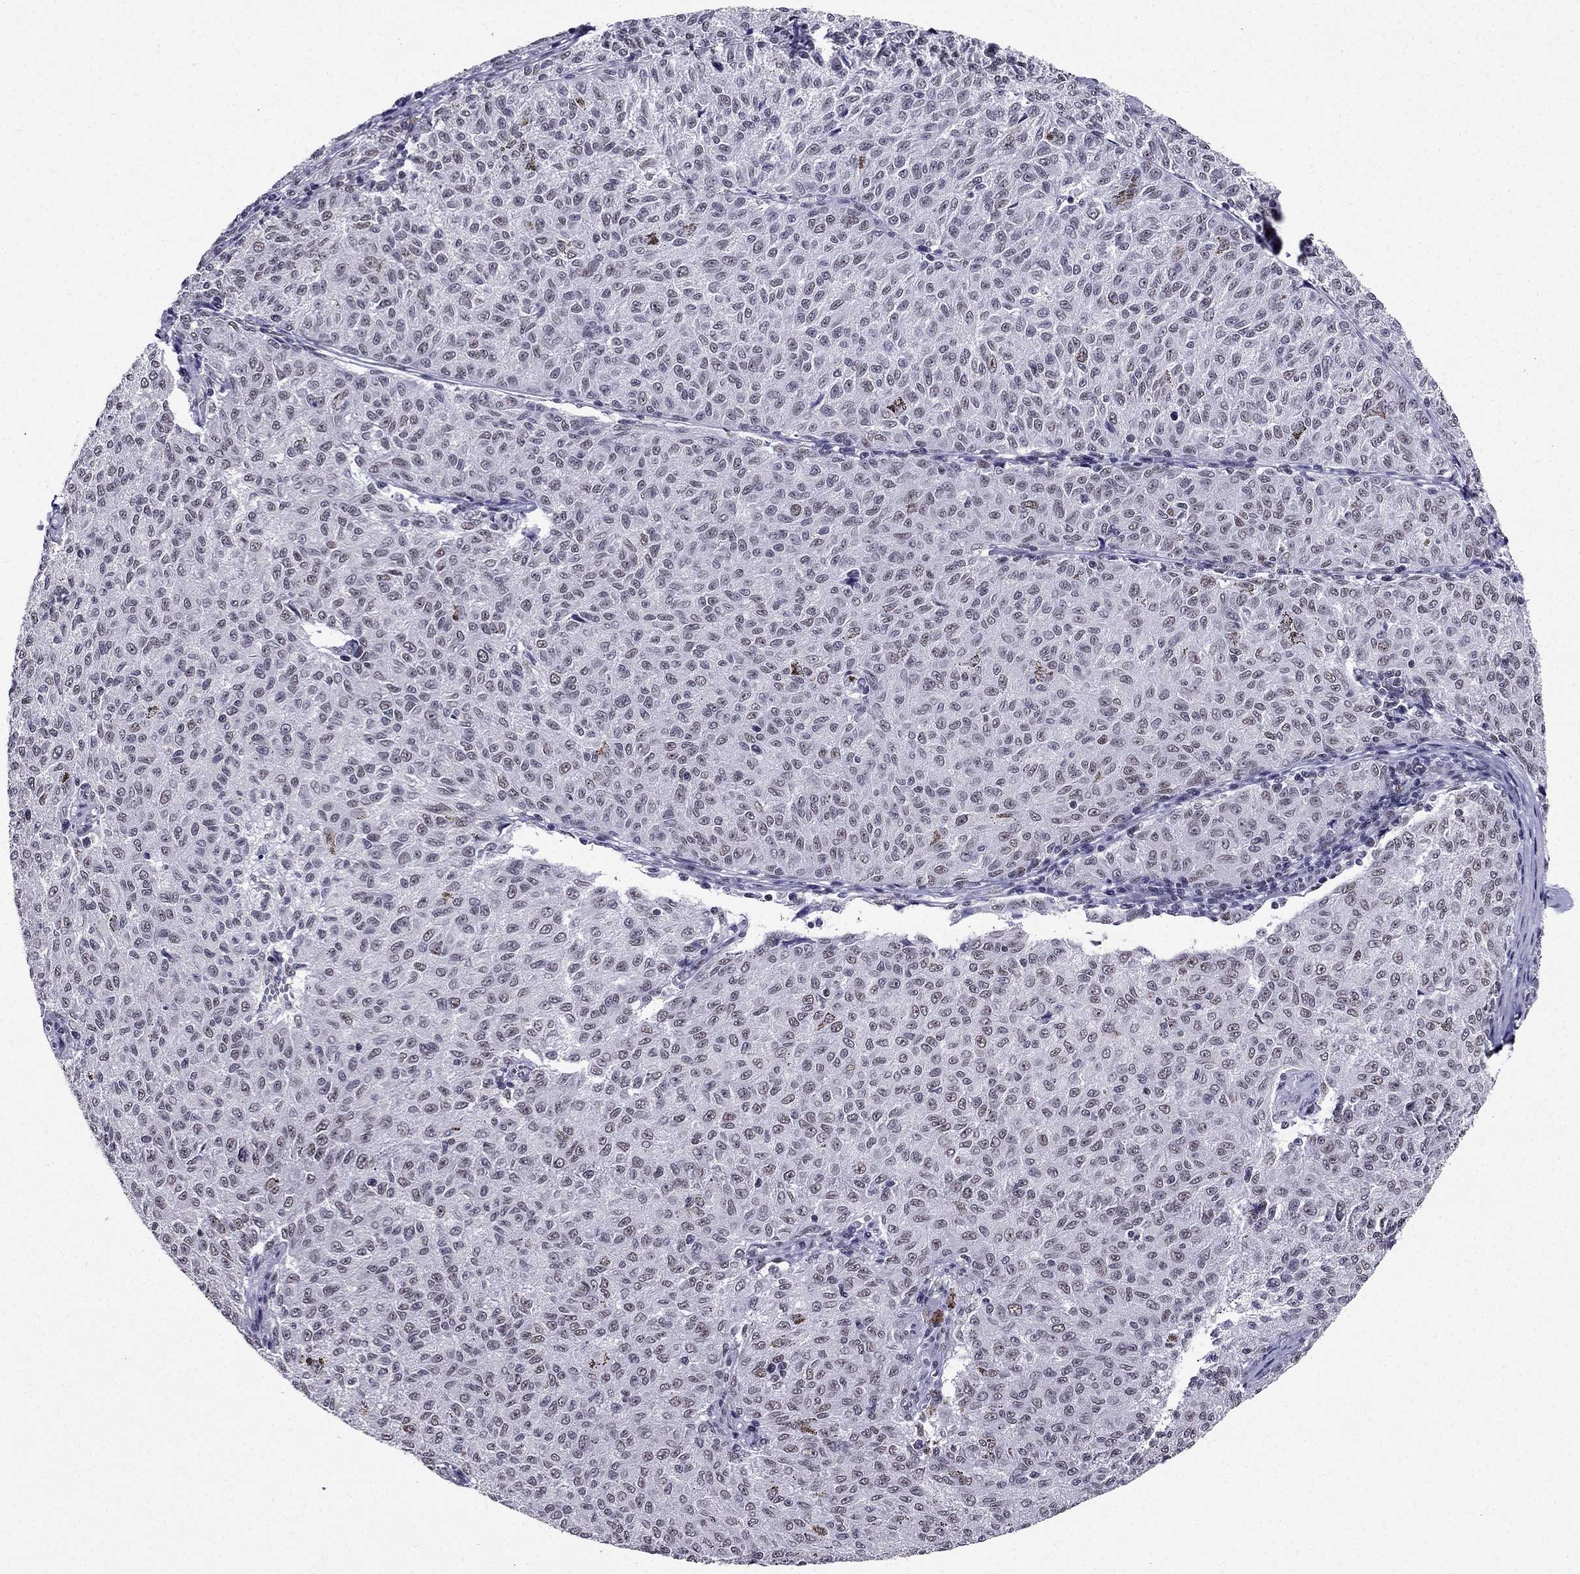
{"staining": {"intensity": "weak", "quantity": "<25%", "location": "nuclear"}, "tissue": "melanoma", "cell_type": "Tumor cells", "image_type": "cancer", "snomed": [{"axis": "morphology", "description": "Malignant melanoma, NOS"}, {"axis": "topography", "description": "Skin"}], "caption": "This histopathology image is of melanoma stained with immunohistochemistry (IHC) to label a protein in brown with the nuclei are counter-stained blue. There is no positivity in tumor cells.", "gene": "ZNF420", "patient": {"sex": "female", "age": 72}}